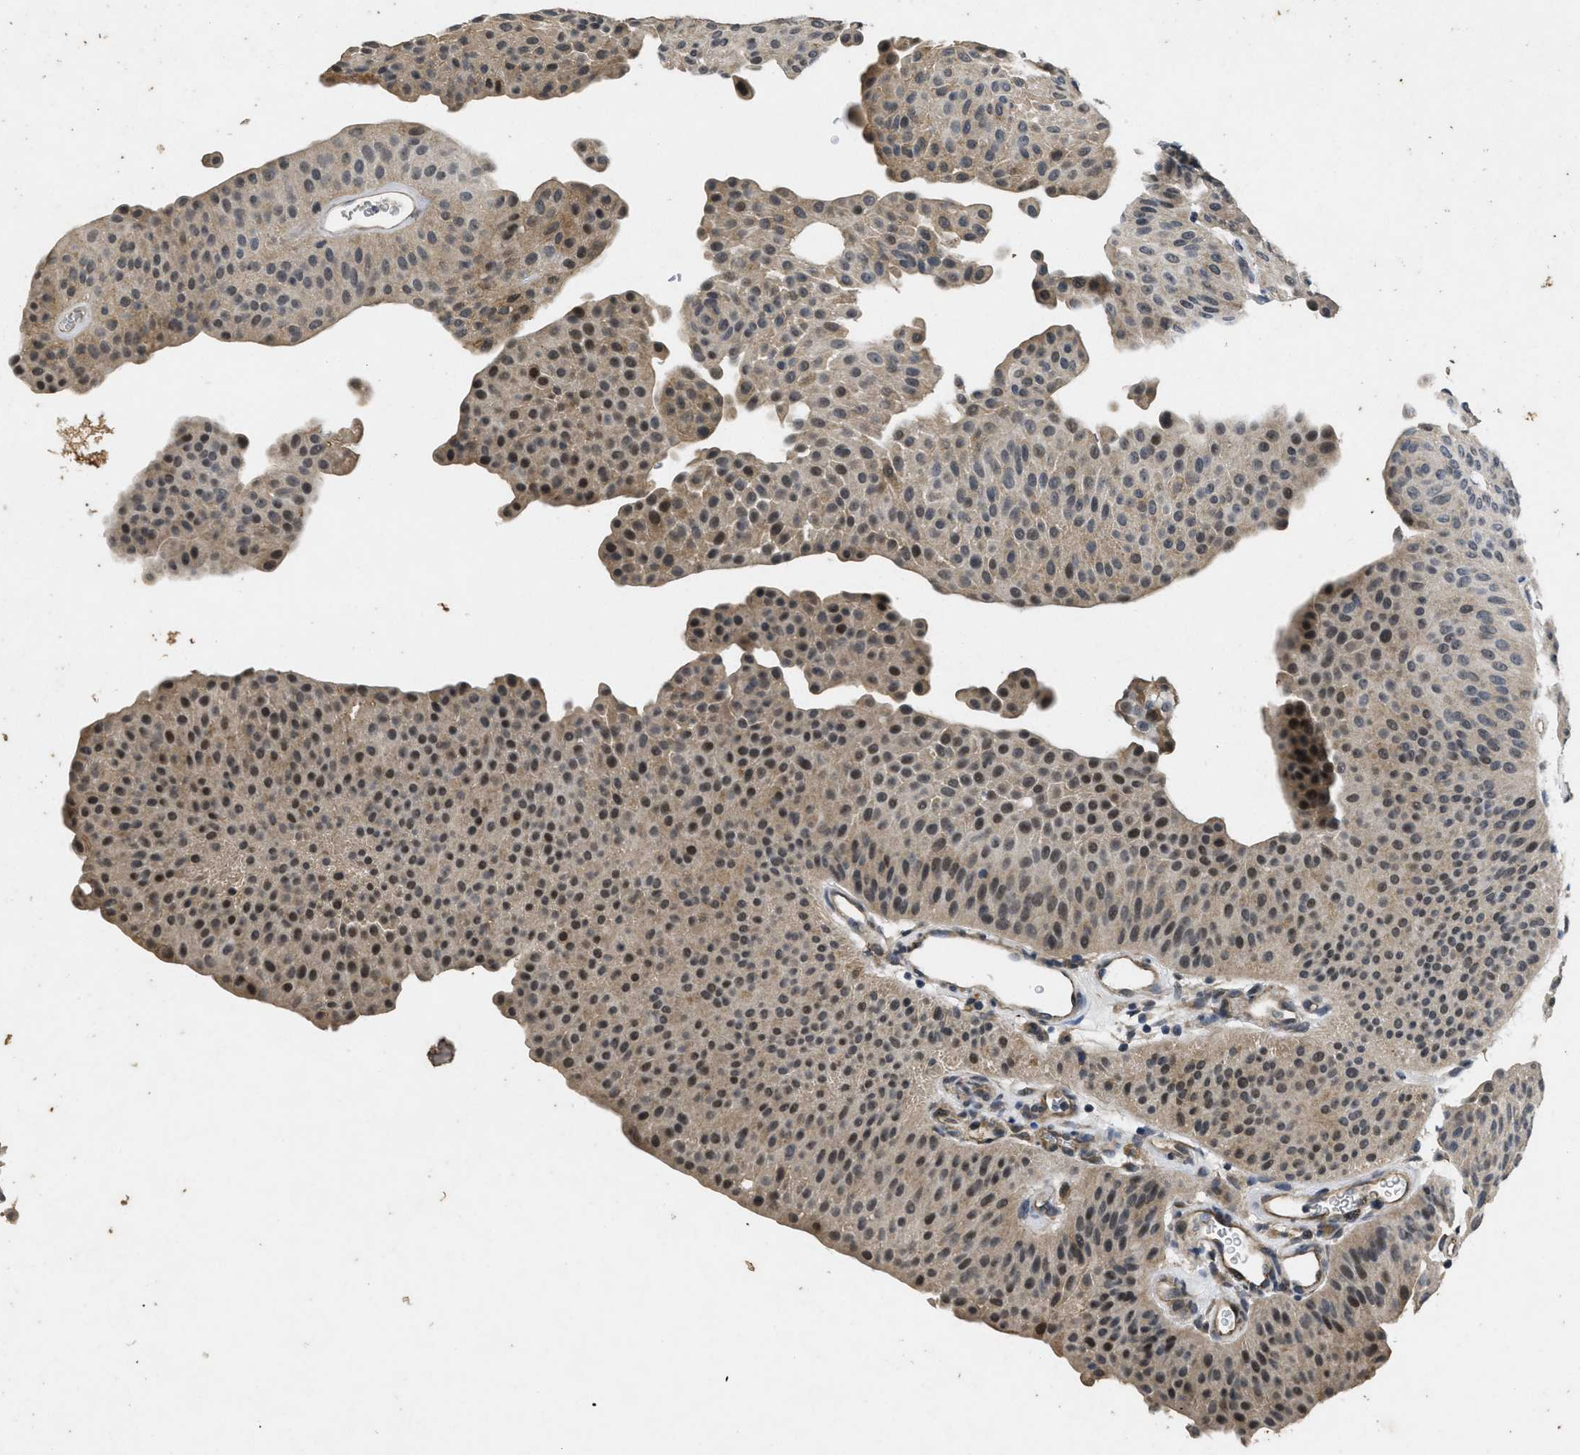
{"staining": {"intensity": "strong", "quantity": "25%-75%", "location": "nuclear"}, "tissue": "urothelial cancer", "cell_type": "Tumor cells", "image_type": "cancer", "snomed": [{"axis": "morphology", "description": "Urothelial carcinoma, Low grade"}, {"axis": "topography", "description": "Urinary bladder"}], "caption": "Urothelial carcinoma (low-grade) tissue reveals strong nuclear expression in approximately 25%-75% of tumor cells", "gene": "PAPOLG", "patient": {"sex": "female", "age": 60}}